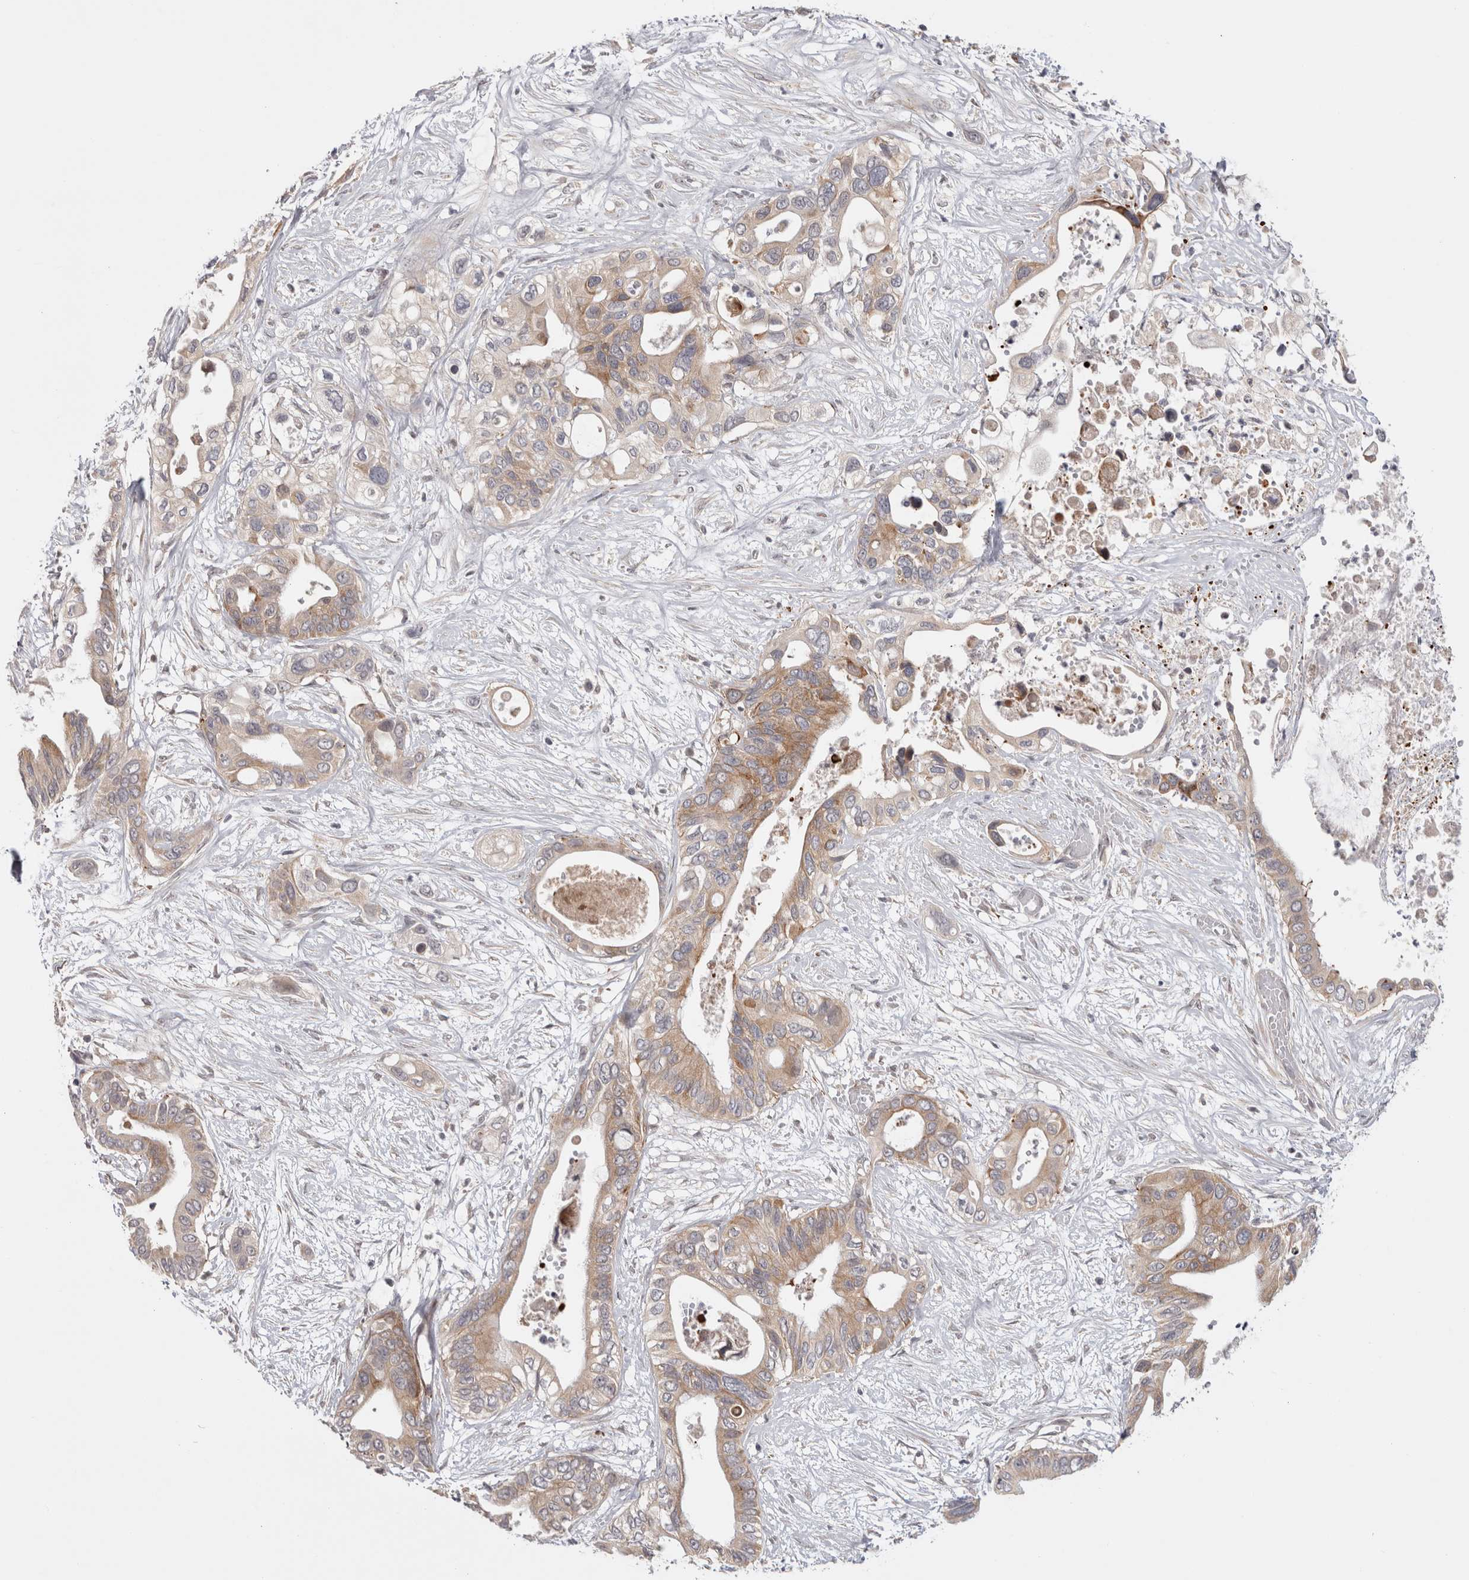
{"staining": {"intensity": "weak", "quantity": "25%-75%", "location": "cytoplasmic/membranous"}, "tissue": "pancreatic cancer", "cell_type": "Tumor cells", "image_type": "cancer", "snomed": [{"axis": "morphology", "description": "Adenocarcinoma, NOS"}, {"axis": "topography", "description": "Pancreas"}], "caption": "DAB immunohistochemical staining of adenocarcinoma (pancreatic) shows weak cytoplasmic/membranous protein expression in about 25%-75% of tumor cells. (DAB IHC with brightfield microscopy, high magnification).", "gene": "ZNF318", "patient": {"sex": "male", "age": 66}}